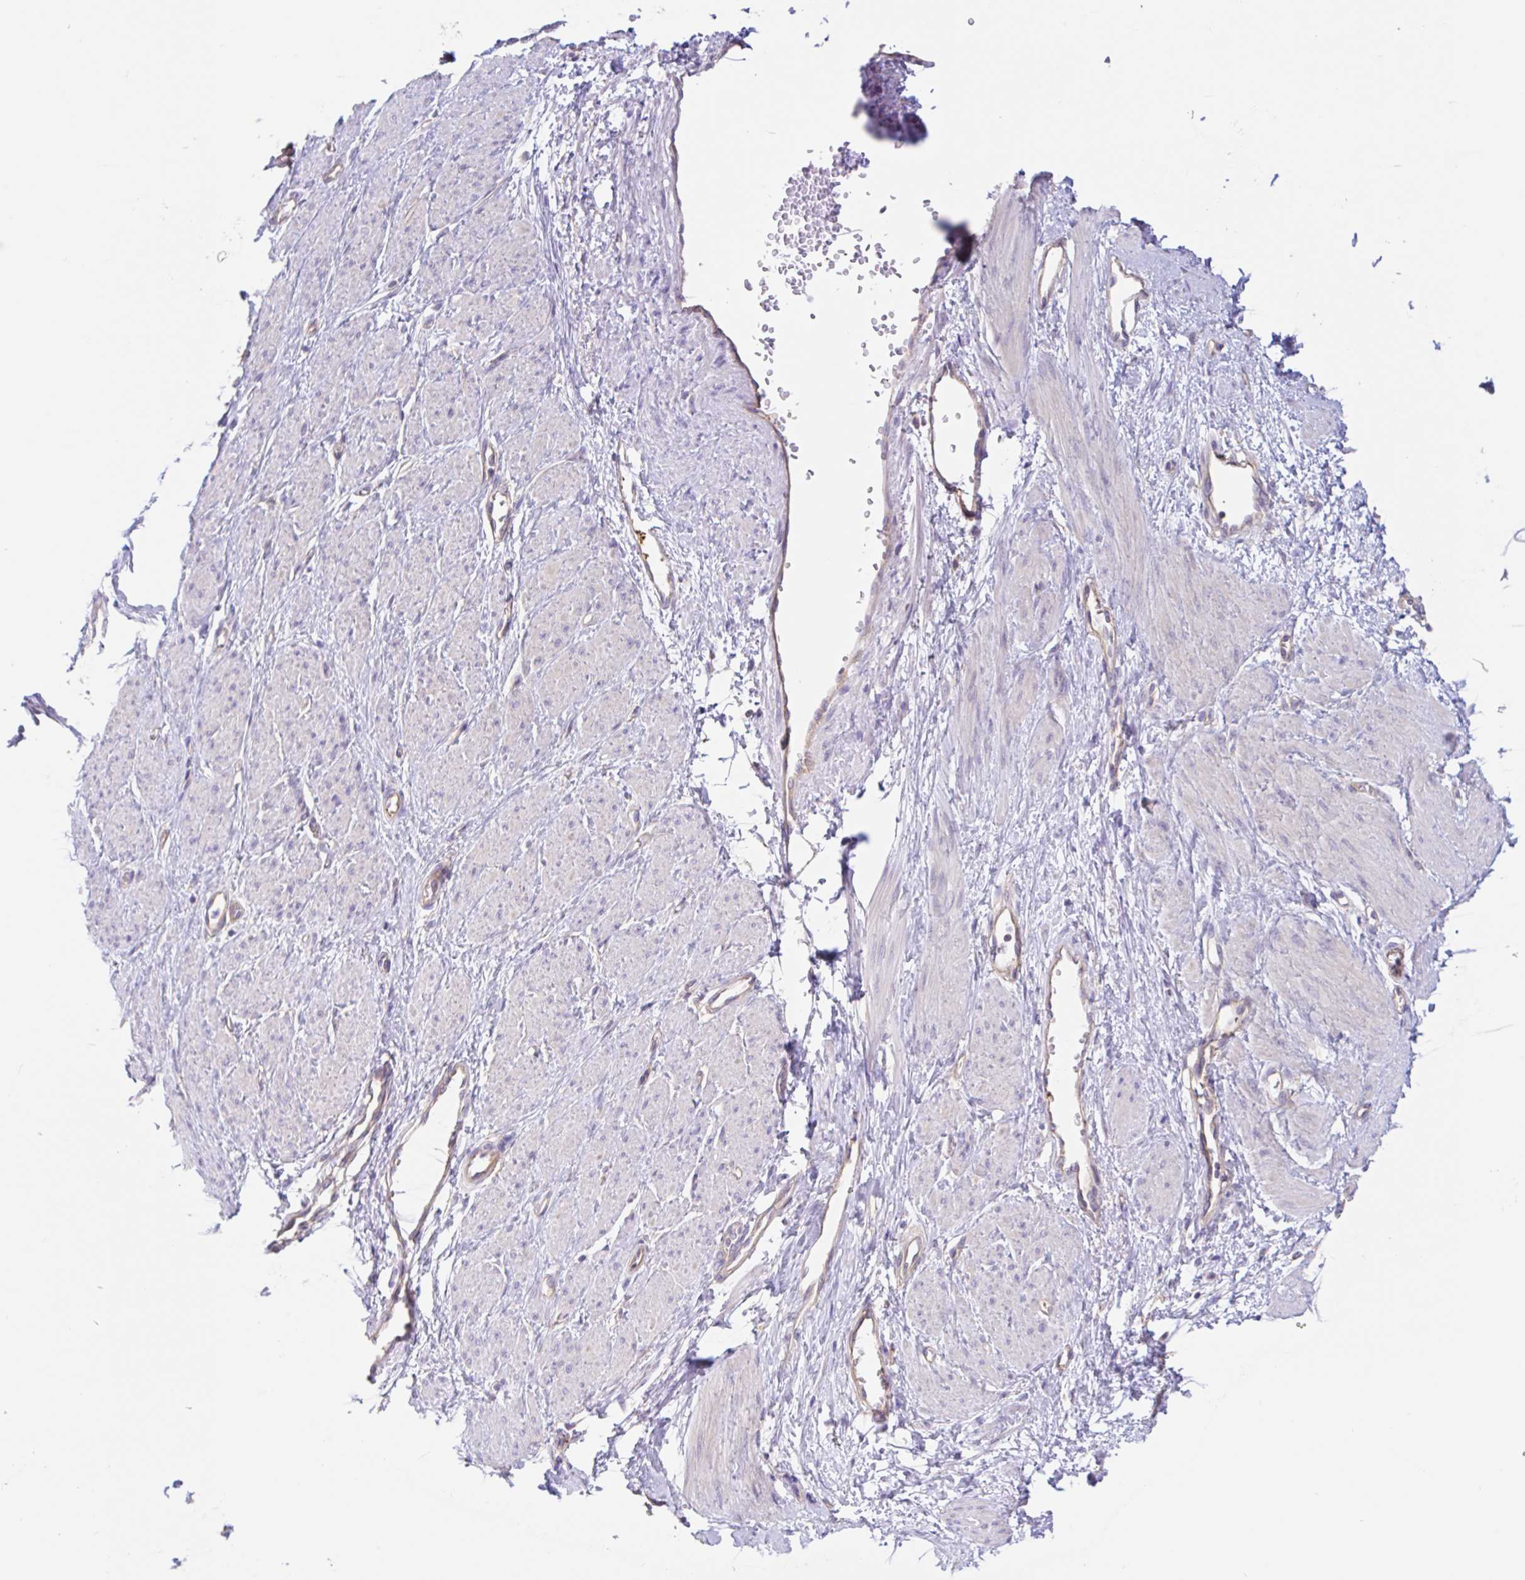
{"staining": {"intensity": "negative", "quantity": "none", "location": "none"}, "tissue": "smooth muscle", "cell_type": "Smooth muscle cells", "image_type": "normal", "snomed": [{"axis": "morphology", "description": "Normal tissue, NOS"}, {"axis": "topography", "description": "Smooth muscle"}, {"axis": "topography", "description": "Uterus"}], "caption": "Photomicrograph shows no protein staining in smooth muscle cells of unremarkable smooth muscle. The staining is performed using DAB (3,3'-diaminobenzidine) brown chromogen with nuclei counter-stained in using hematoxylin.", "gene": "PLCD4", "patient": {"sex": "female", "age": 39}}